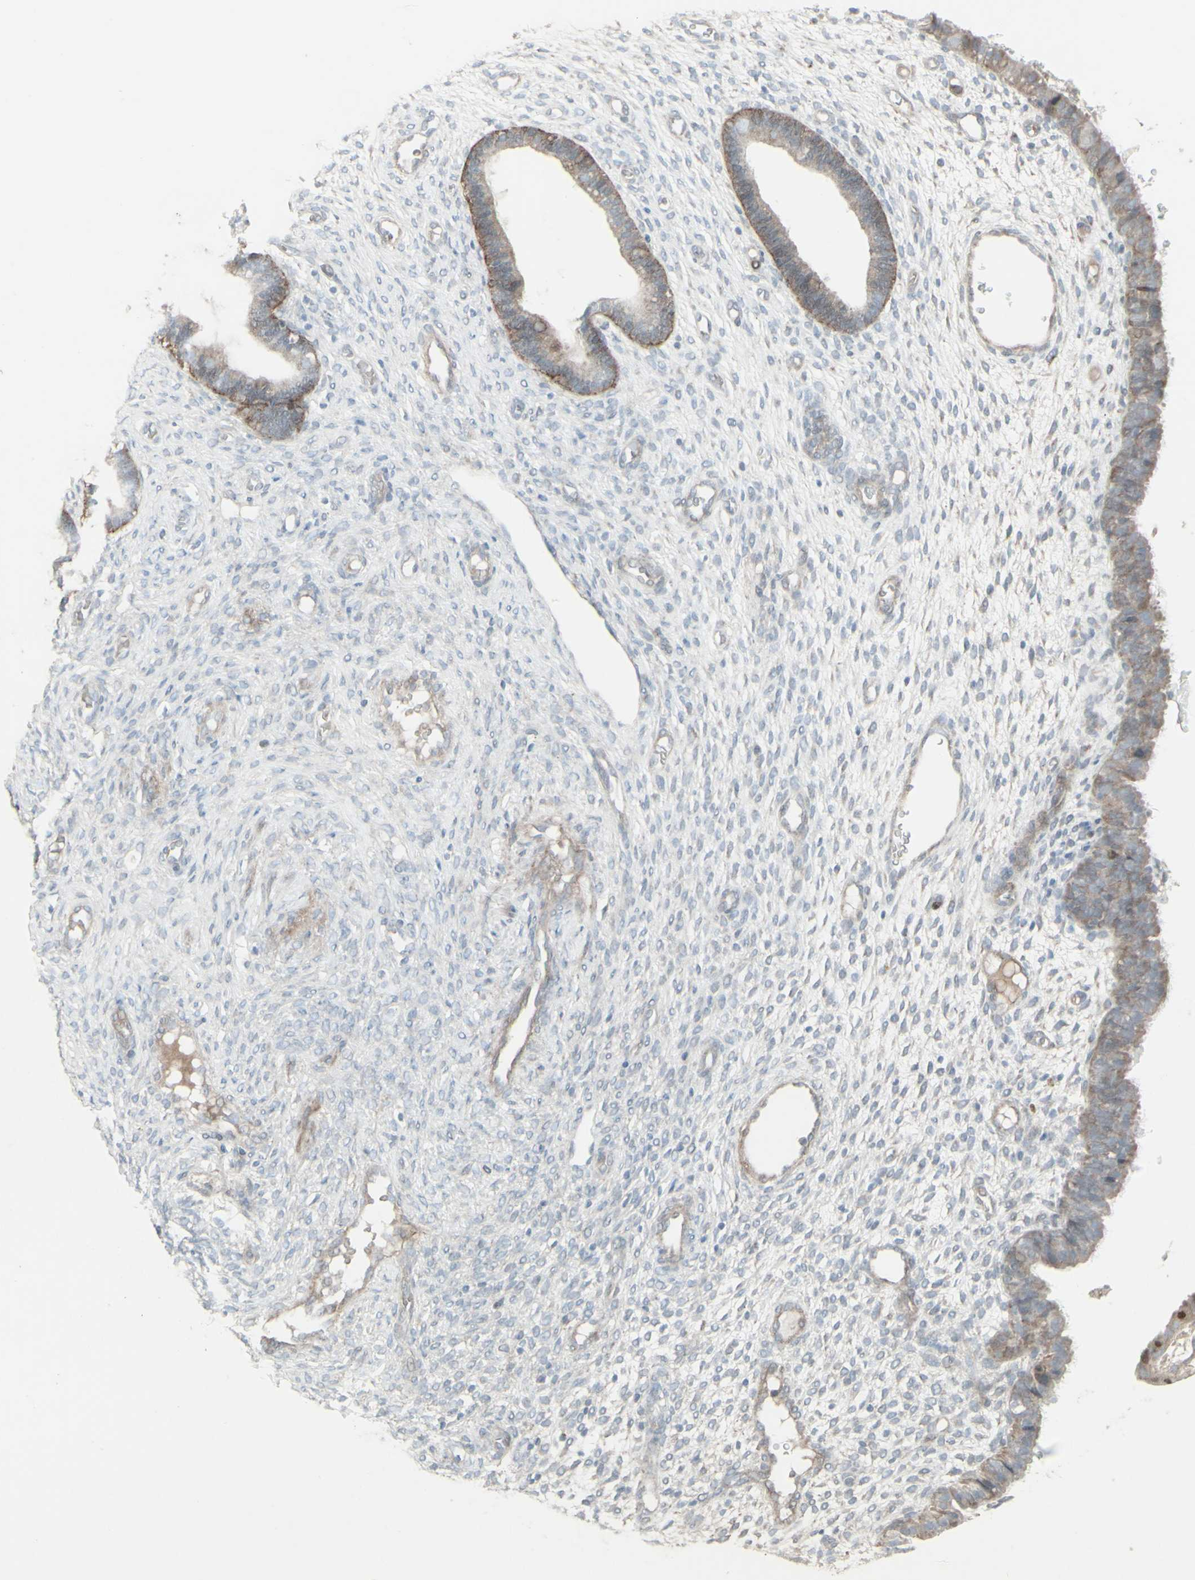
{"staining": {"intensity": "negative", "quantity": "none", "location": "none"}, "tissue": "endometrium", "cell_type": "Cells in endometrial stroma", "image_type": "normal", "snomed": [{"axis": "morphology", "description": "Normal tissue, NOS"}, {"axis": "topography", "description": "Endometrium"}], "caption": "Immunohistochemistry photomicrograph of normal human endometrium stained for a protein (brown), which displays no expression in cells in endometrial stroma.", "gene": "GMNN", "patient": {"sex": "female", "age": 61}}